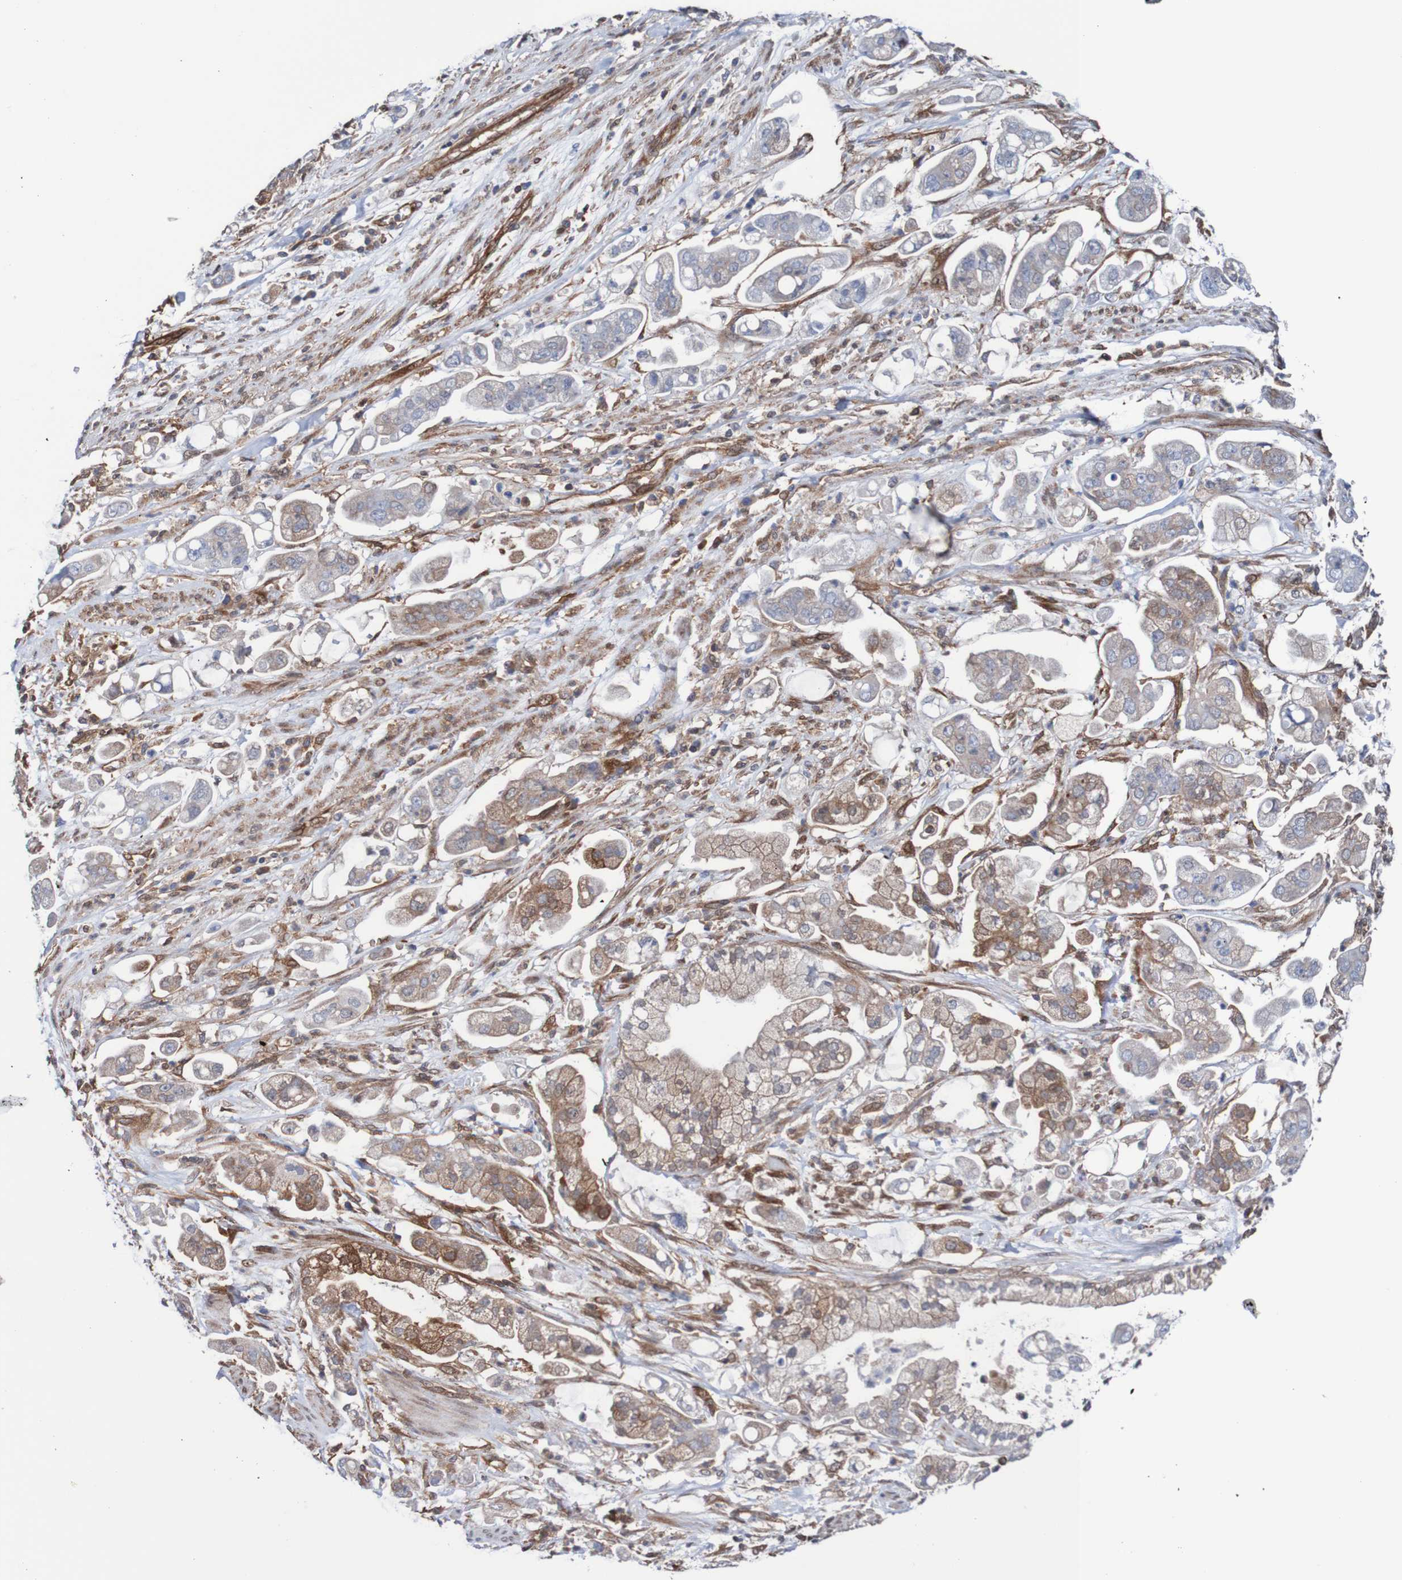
{"staining": {"intensity": "moderate", "quantity": "25%-75%", "location": "cytoplasmic/membranous"}, "tissue": "stomach cancer", "cell_type": "Tumor cells", "image_type": "cancer", "snomed": [{"axis": "morphology", "description": "Adenocarcinoma, NOS"}, {"axis": "topography", "description": "Stomach"}], "caption": "DAB immunohistochemical staining of stomach cancer displays moderate cytoplasmic/membranous protein positivity in approximately 25%-75% of tumor cells.", "gene": "RIGI", "patient": {"sex": "male", "age": 62}}